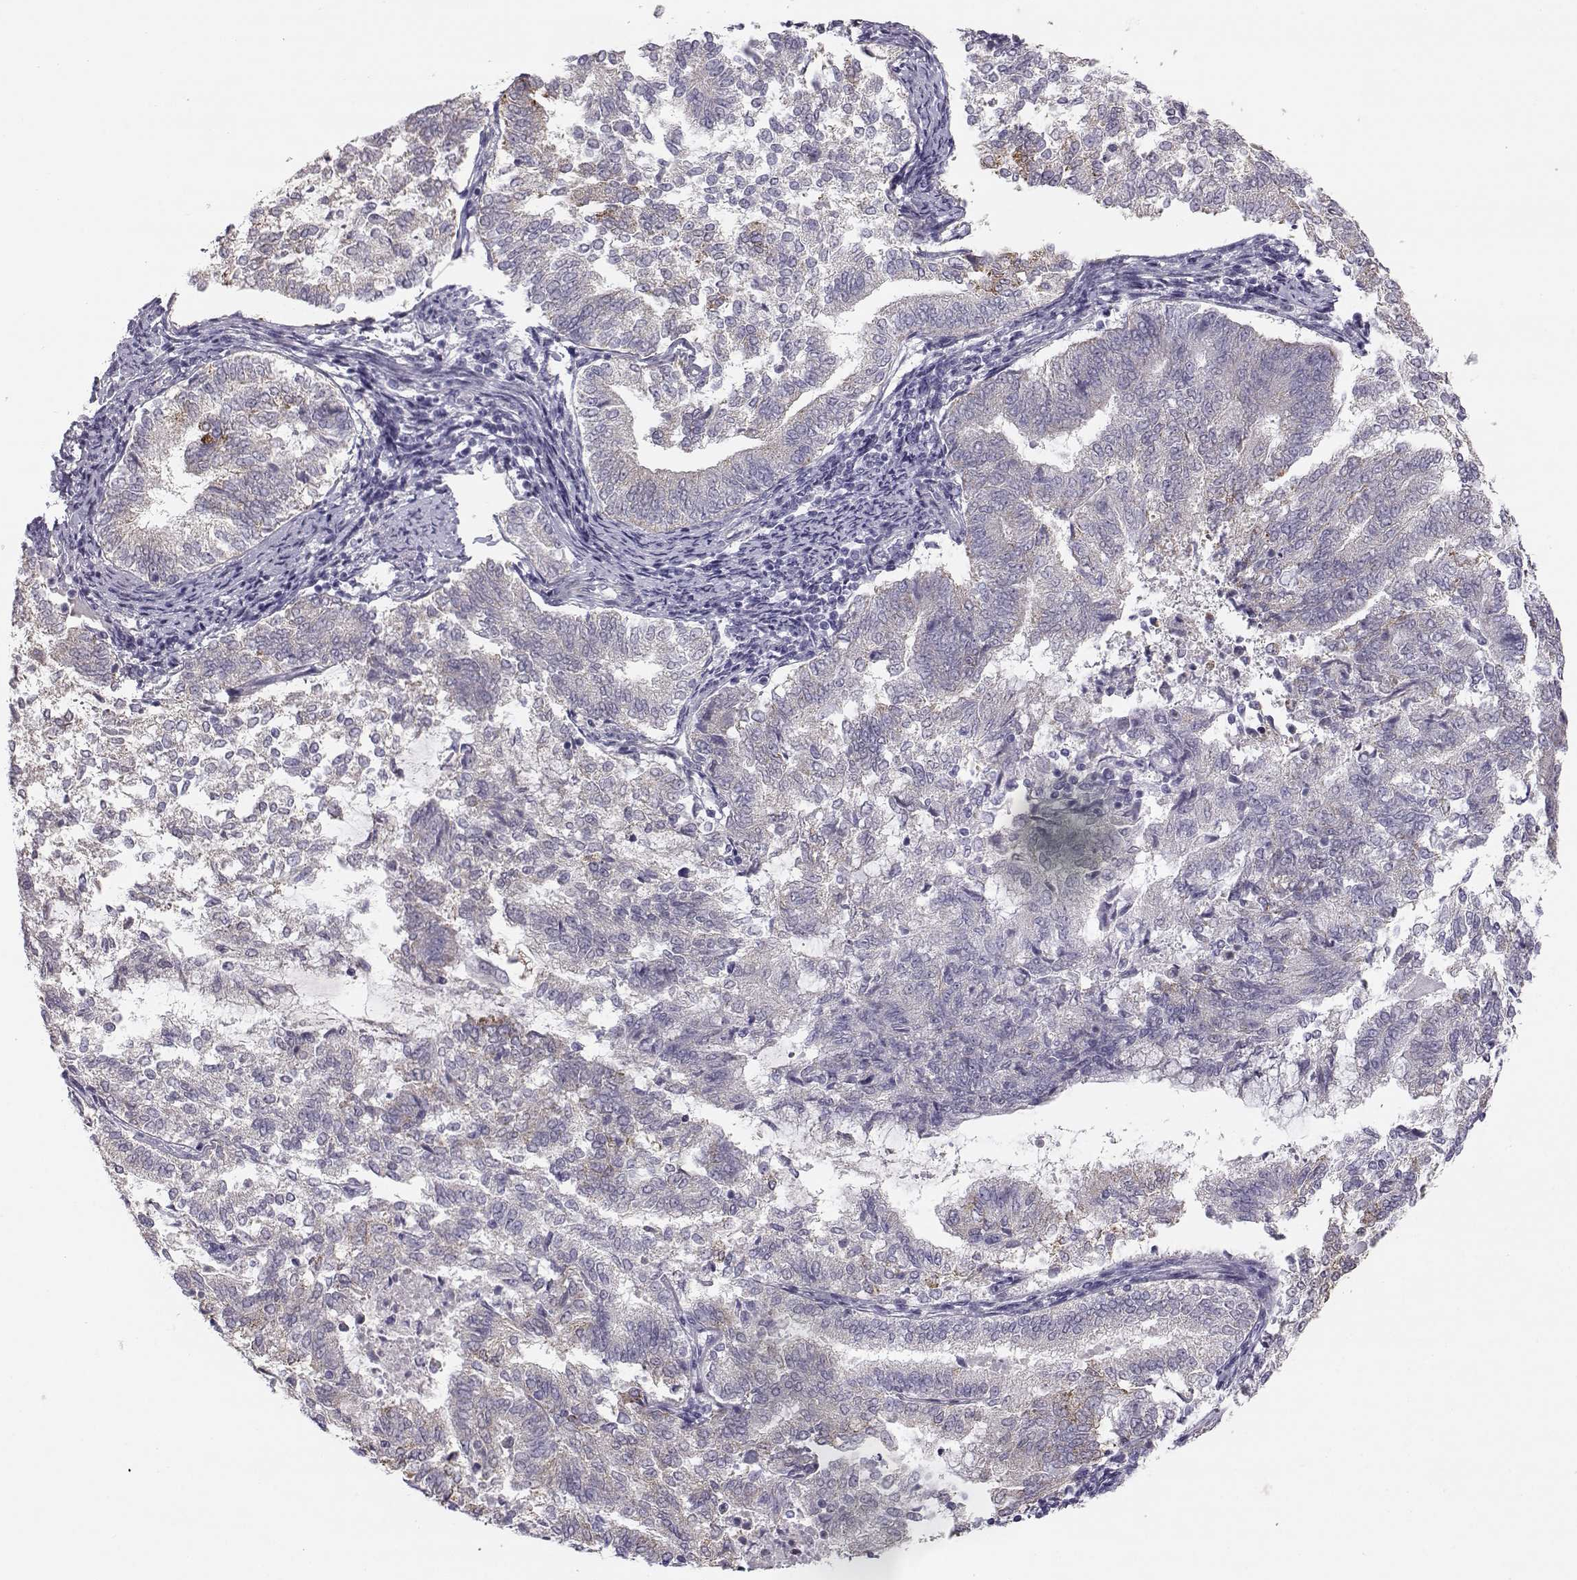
{"staining": {"intensity": "negative", "quantity": "none", "location": "none"}, "tissue": "endometrial cancer", "cell_type": "Tumor cells", "image_type": "cancer", "snomed": [{"axis": "morphology", "description": "Adenocarcinoma, NOS"}, {"axis": "topography", "description": "Endometrium"}], "caption": "High magnification brightfield microscopy of endometrial cancer stained with DAB (brown) and counterstained with hematoxylin (blue): tumor cells show no significant staining.", "gene": "KCNMB4", "patient": {"sex": "female", "age": 65}}